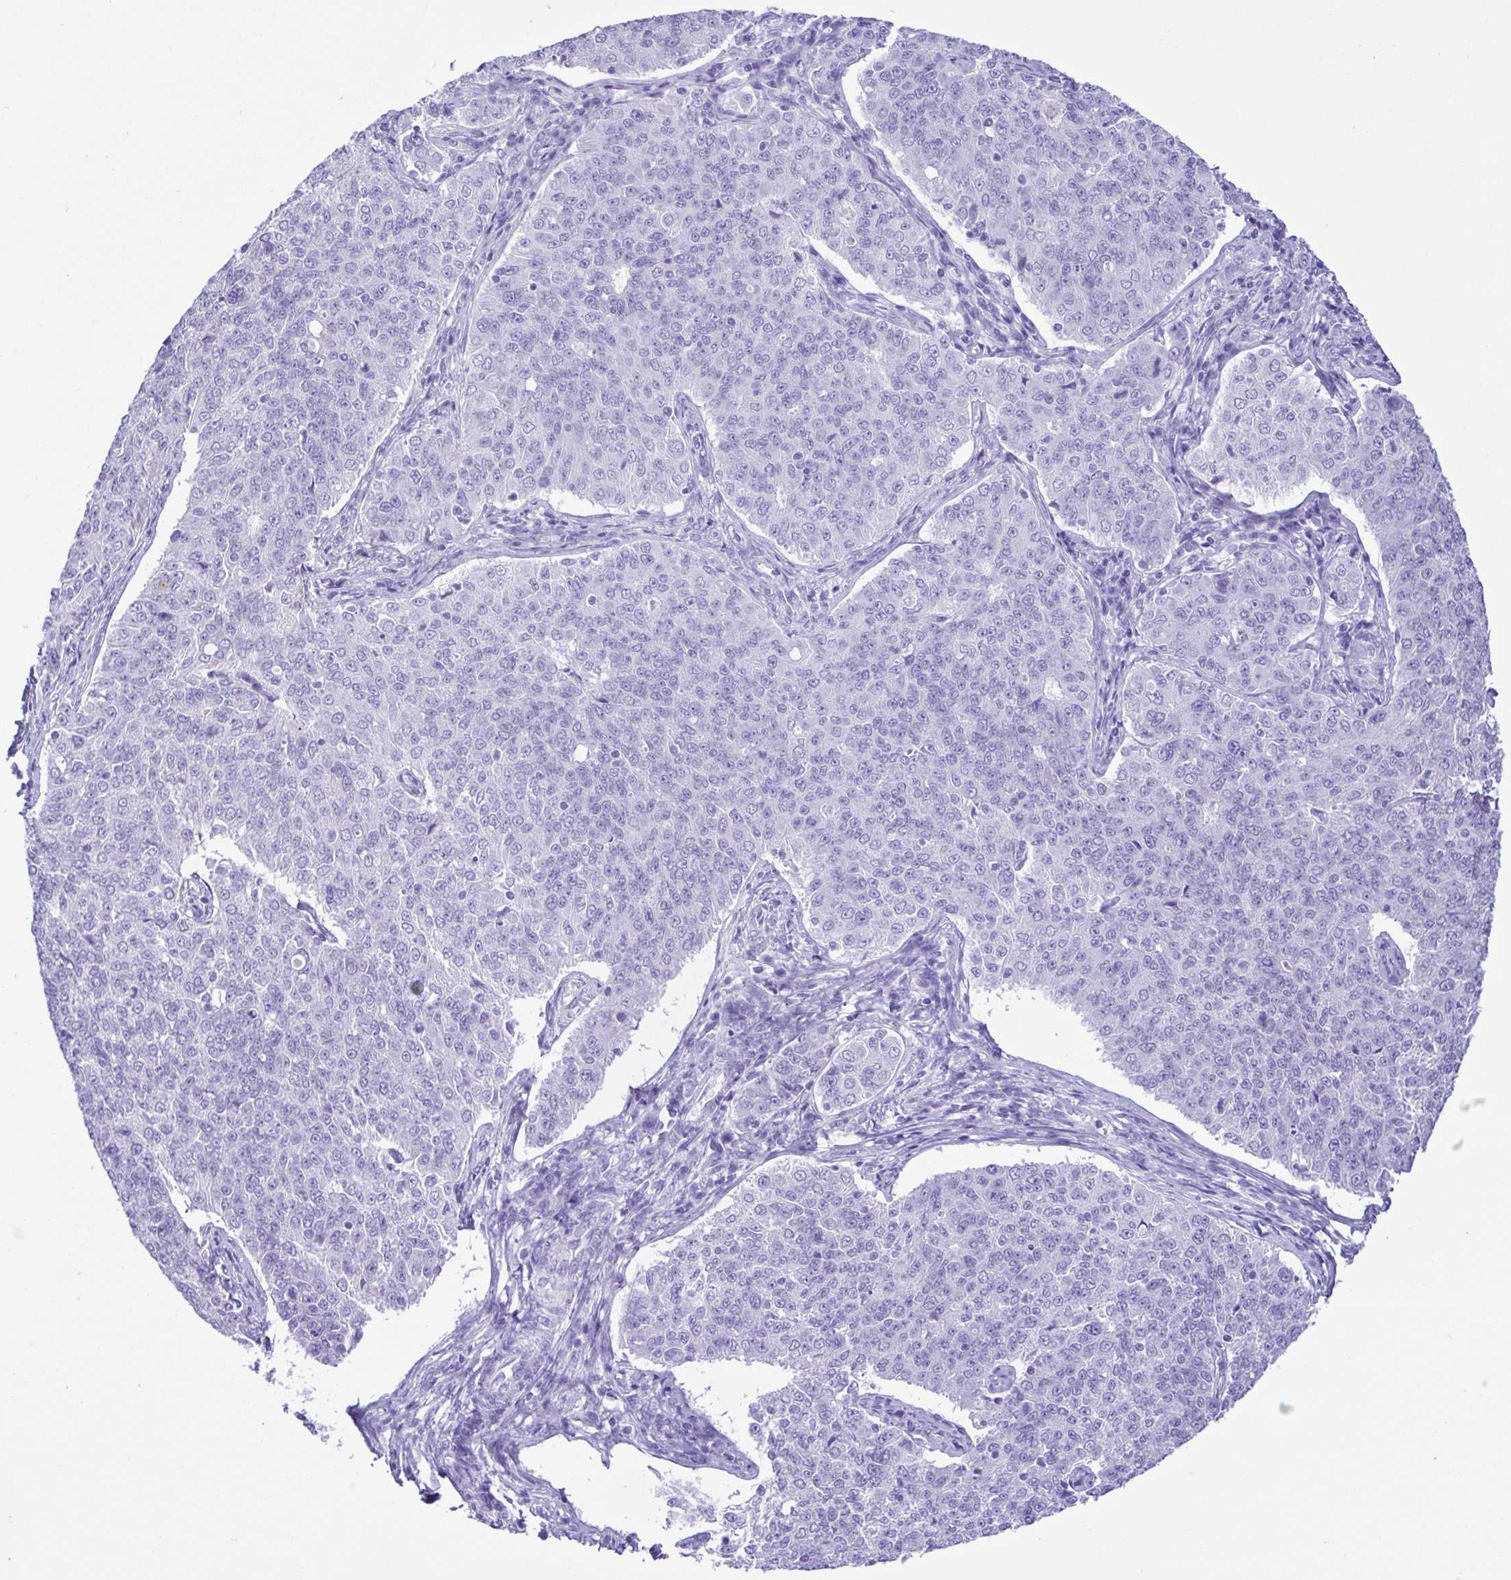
{"staining": {"intensity": "negative", "quantity": "none", "location": "none"}, "tissue": "endometrial cancer", "cell_type": "Tumor cells", "image_type": "cancer", "snomed": [{"axis": "morphology", "description": "Adenocarcinoma, NOS"}, {"axis": "topography", "description": "Endometrium"}], "caption": "Endometrial cancer was stained to show a protein in brown. There is no significant expression in tumor cells.", "gene": "OVGP1", "patient": {"sex": "female", "age": 43}}